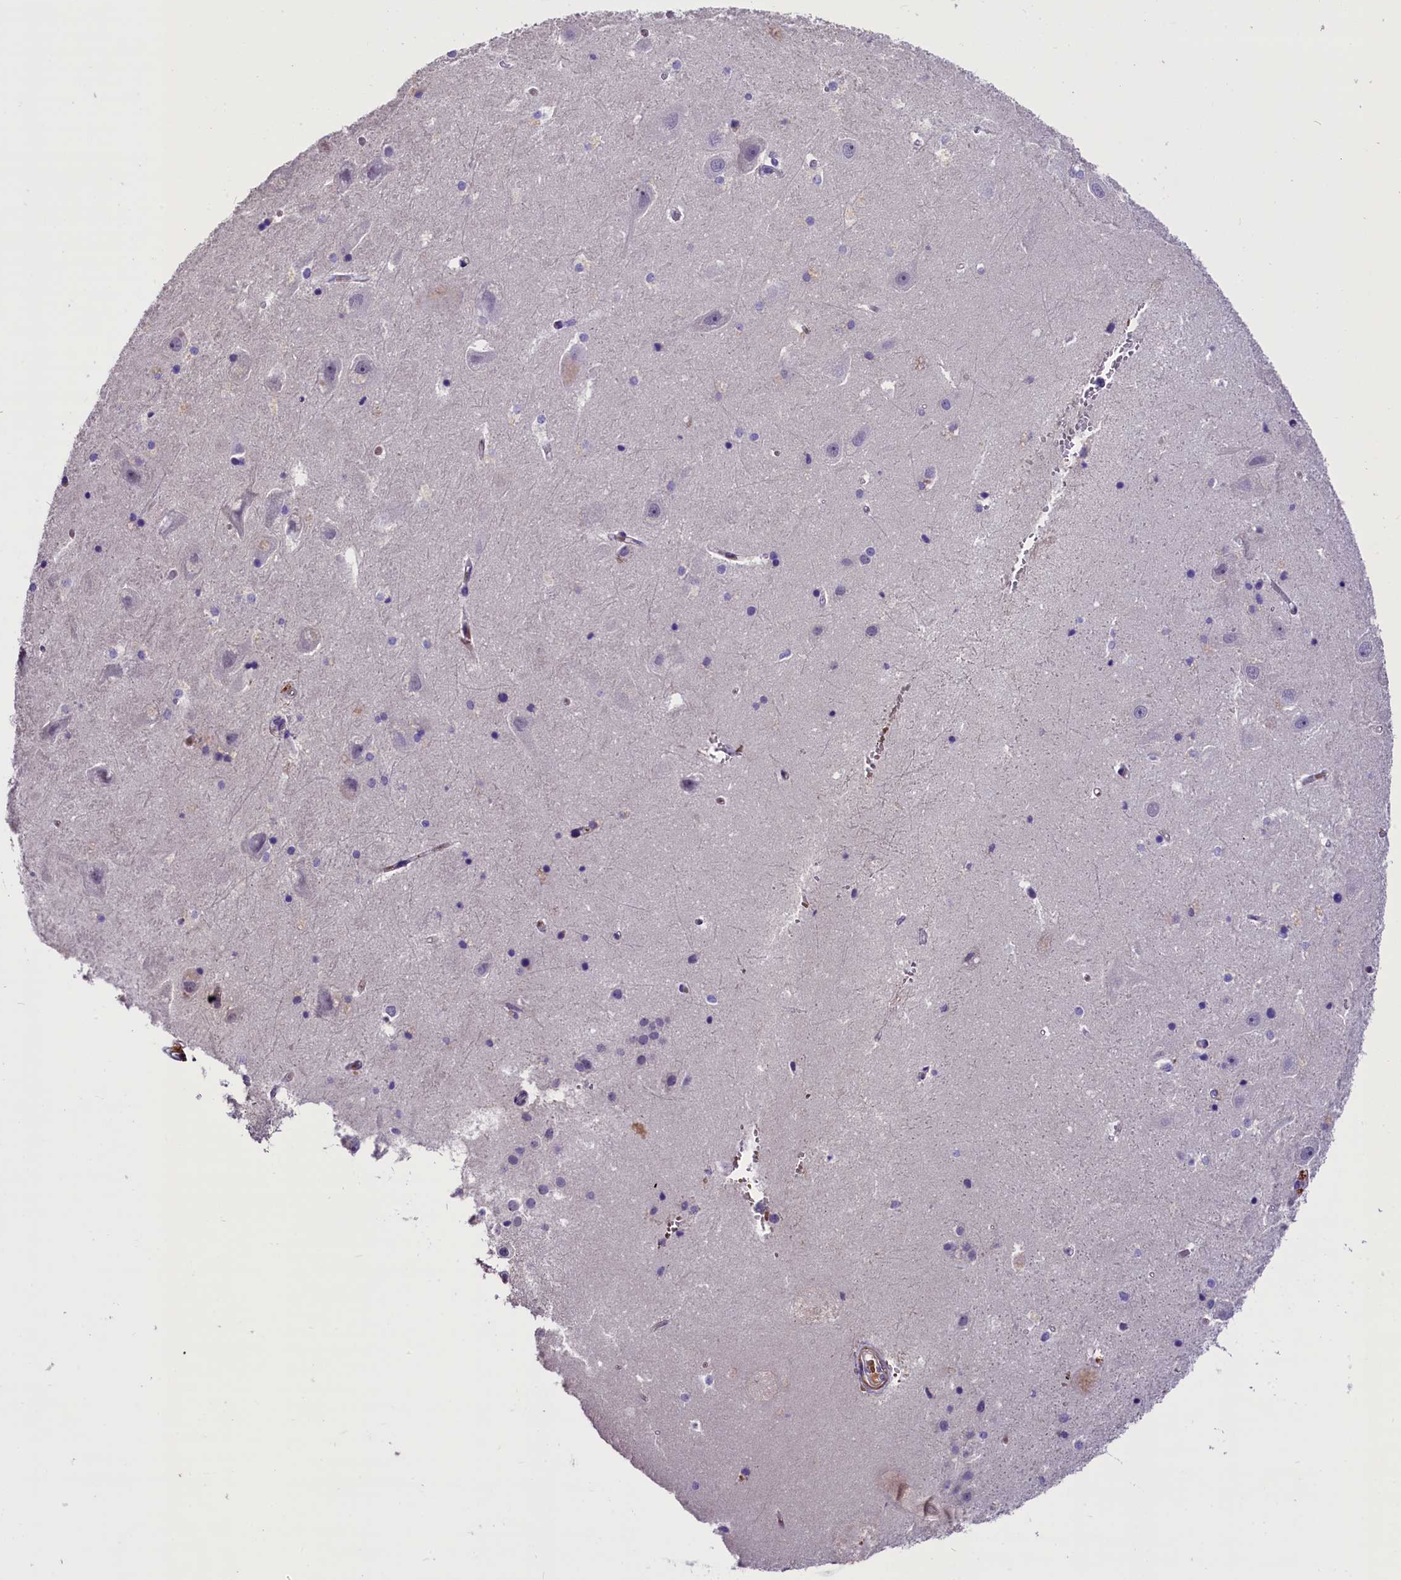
{"staining": {"intensity": "negative", "quantity": "none", "location": "none"}, "tissue": "hippocampus", "cell_type": "Glial cells", "image_type": "normal", "snomed": [{"axis": "morphology", "description": "Normal tissue, NOS"}, {"axis": "topography", "description": "Hippocampus"}], "caption": "There is no significant expression in glial cells of hippocampus. The staining was performed using DAB (3,3'-diaminobenzidine) to visualize the protein expression in brown, while the nuclei were stained in blue with hematoxylin (Magnification: 20x).", "gene": "MEX3B", "patient": {"sex": "female", "age": 52}}